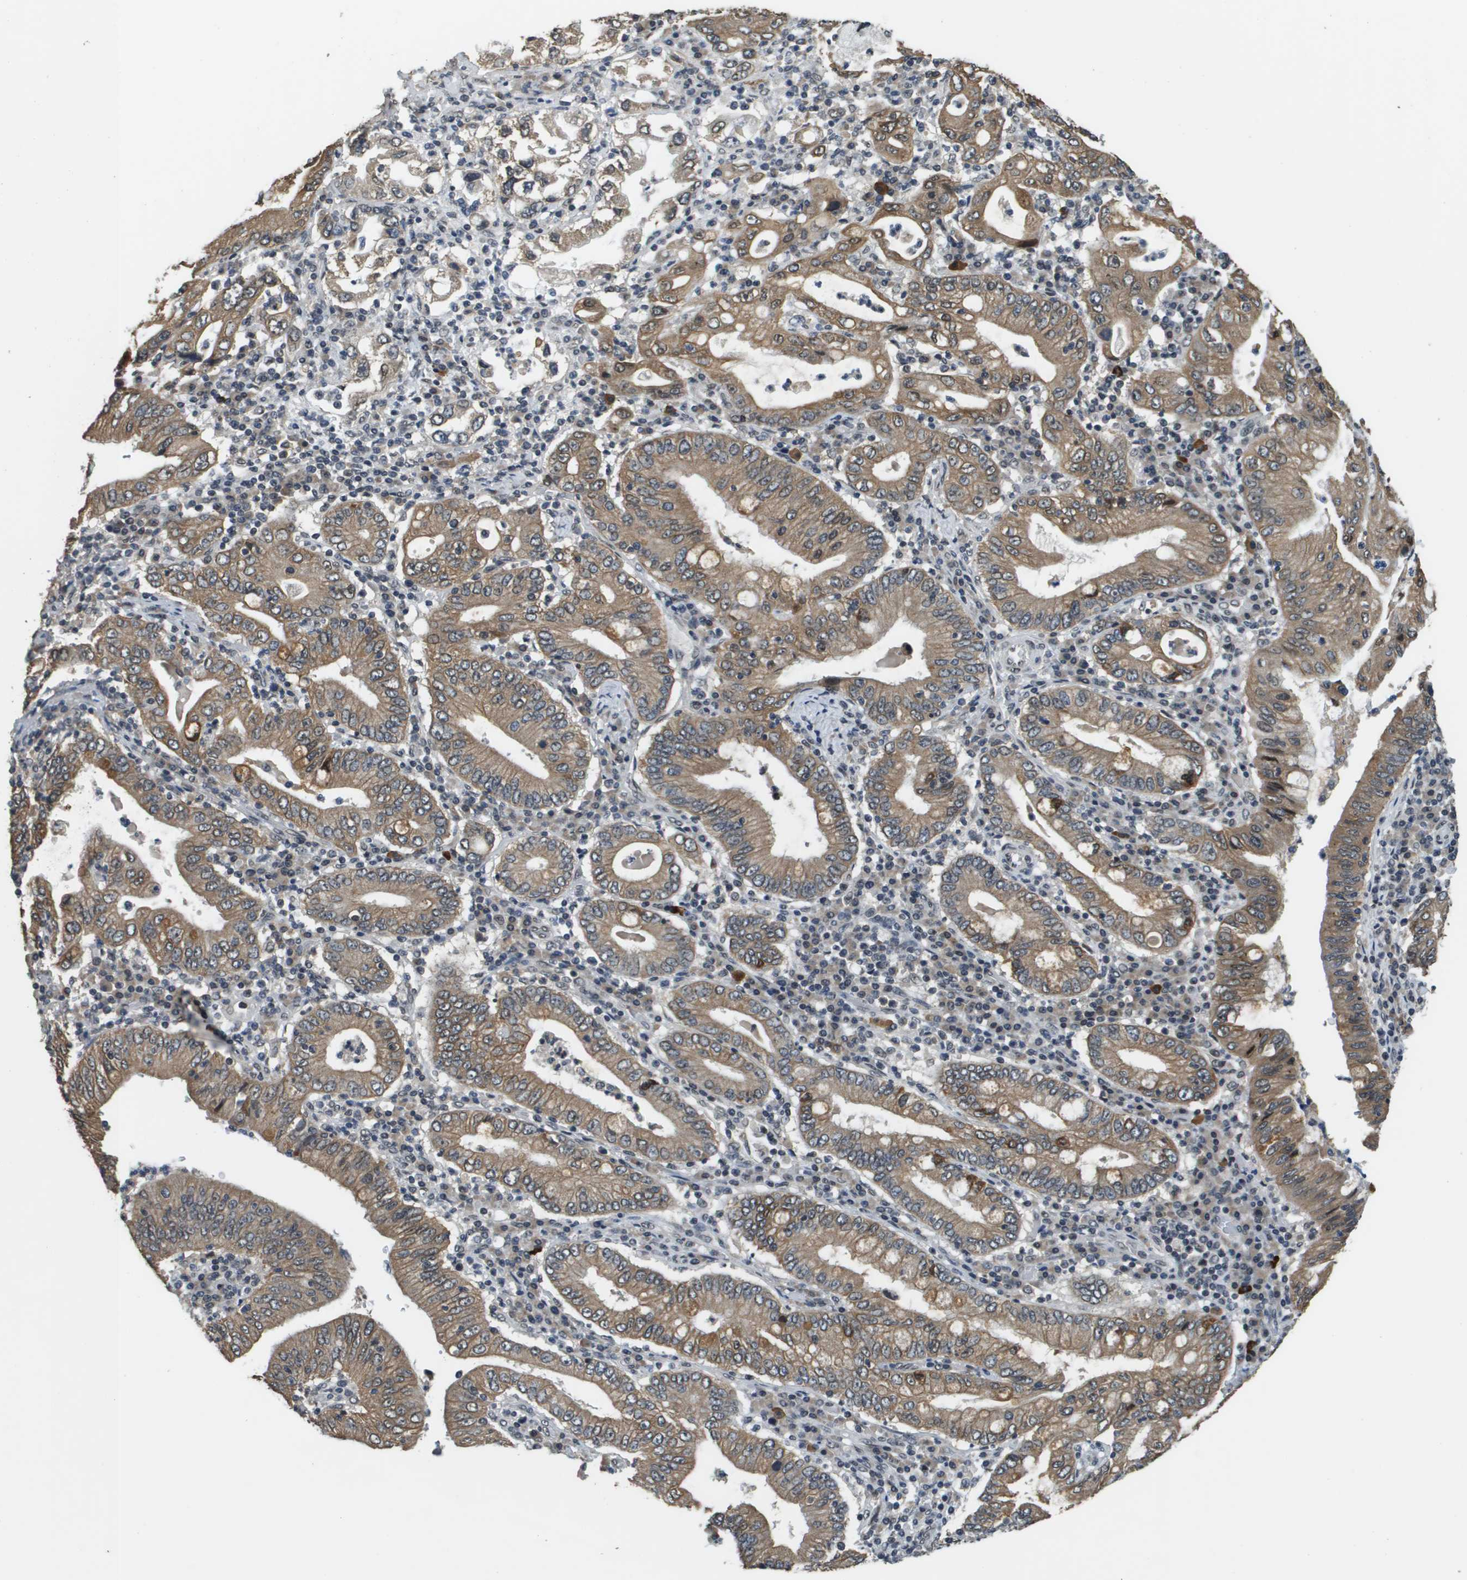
{"staining": {"intensity": "moderate", "quantity": ">75%", "location": "cytoplasmic/membranous"}, "tissue": "stomach cancer", "cell_type": "Tumor cells", "image_type": "cancer", "snomed": [{"axis": "morphology", "description": "Normal tissue, NOS"}, {"axis": "morphology", "description": "Adenocarcinoma, NOS"}, {"axis": "topography", "description": "Esophagus"}, {"axis": "topography", "description": "Stomach, upper"}, {"axis": "topography", "description": "Peripheral nerve tissue"}], "caption": "Immunohistochemical staining of stomach cancer demonstrates medium levels of moderate cytoplasmic/membranous protein positivity in about >75% of tumor cells.", "gene": "FANCC", "patient": {"sex": "male", "age": 62}}